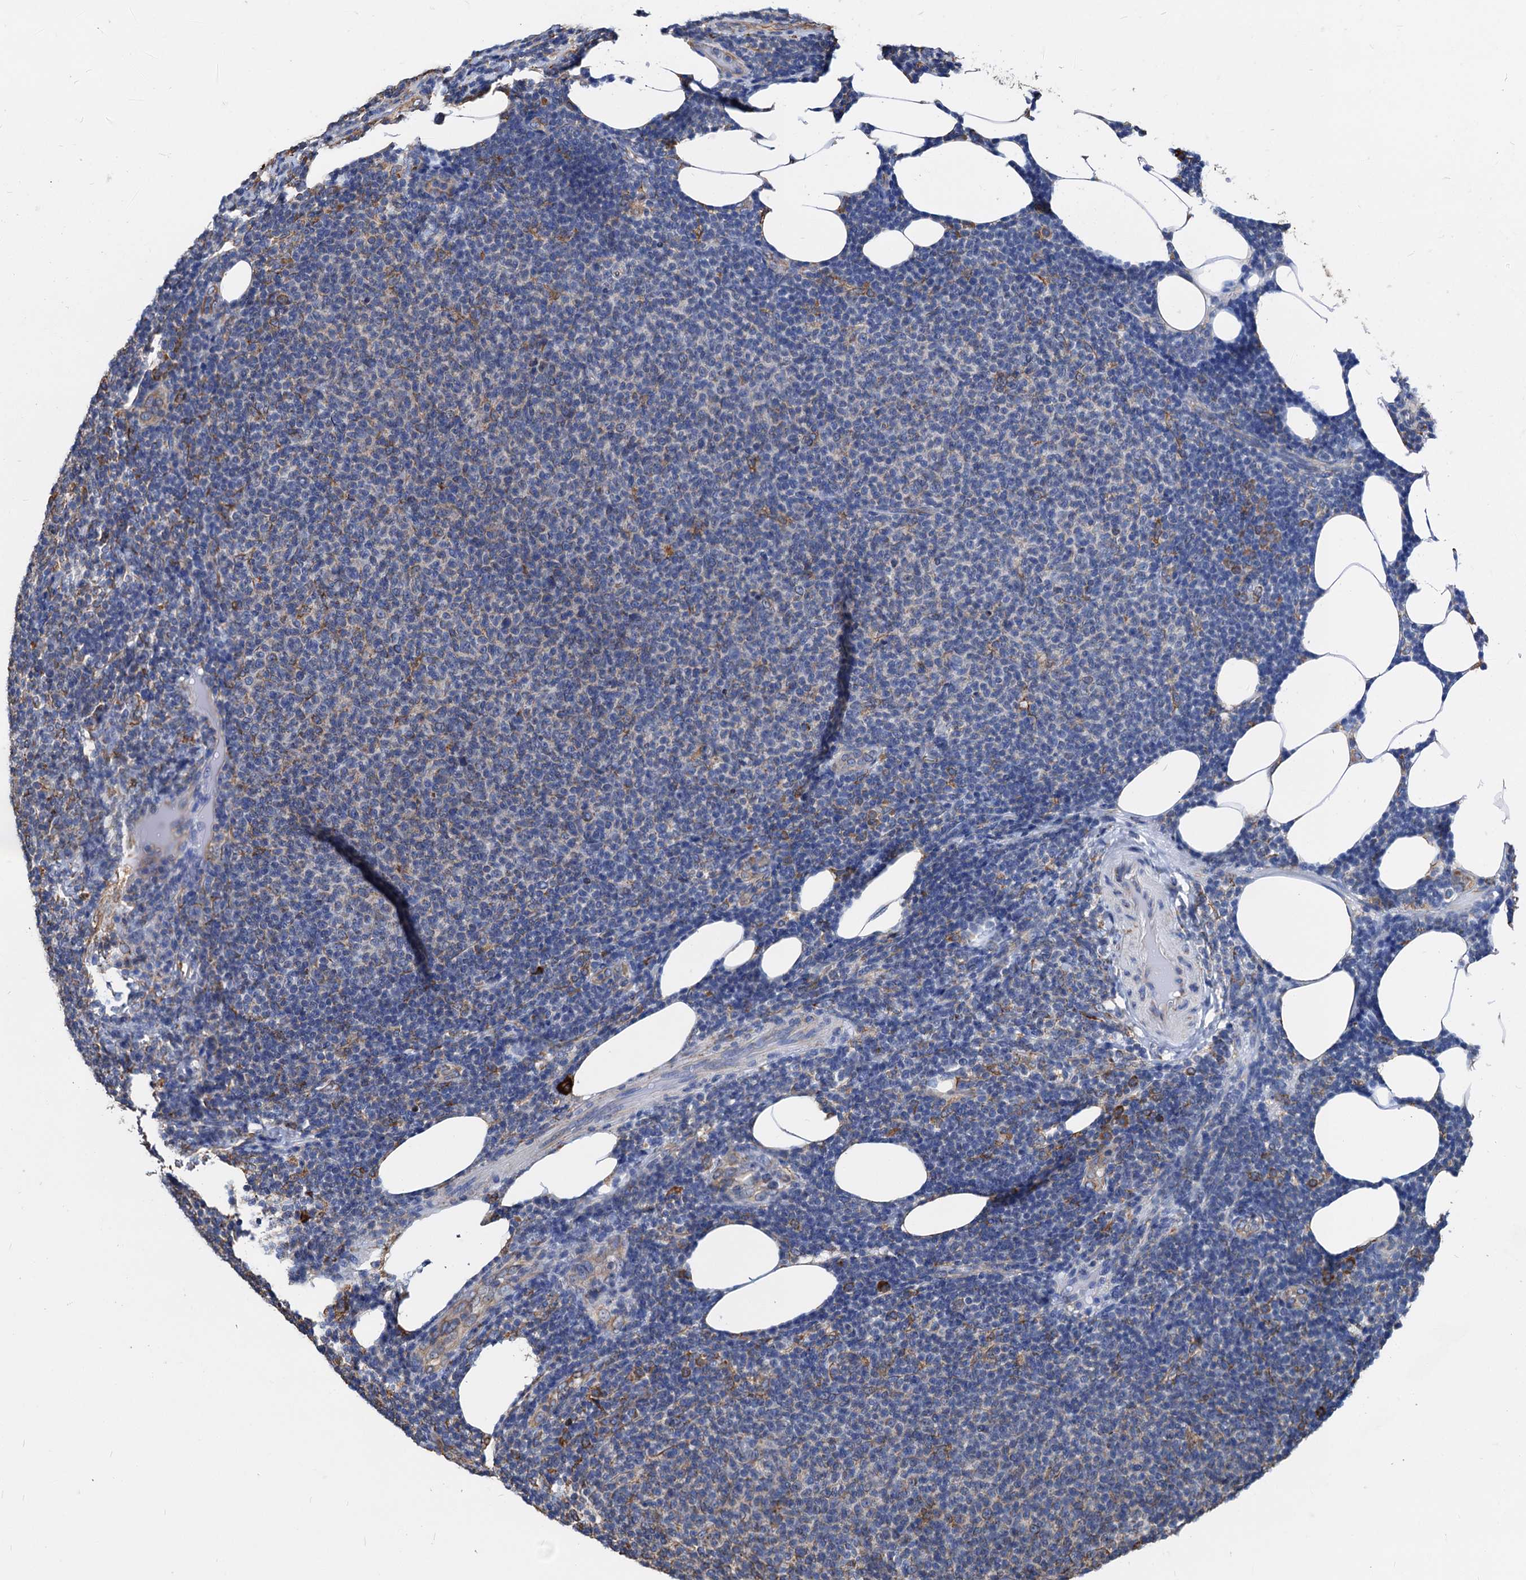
{"staining": {"intensity": "negative", "quantity": "none", "location": "none"}, "tissue": "lymphoma", "cell_type": "Tumor cells", "image_type": "cancer", "snomed": [{"axis": "morphology", "description": "Malignant lymphoma, non-Hodgkin's type, Low grade"}, {"axis": "topography", "description": "Lymph node"}], "caption": "DAB immunohistochemical staining of malignant lymphoma, non-Hodgkin's type (low-grade) reveals no significant staining in tumor cells. The staining is performed using DAB (3,3'-diaminobenzidine) brown chromogen with nuclei counter-stained in using hematoxylin.", "gene": "HSPA5", "patient": {"sex": "male", "age": 66}}